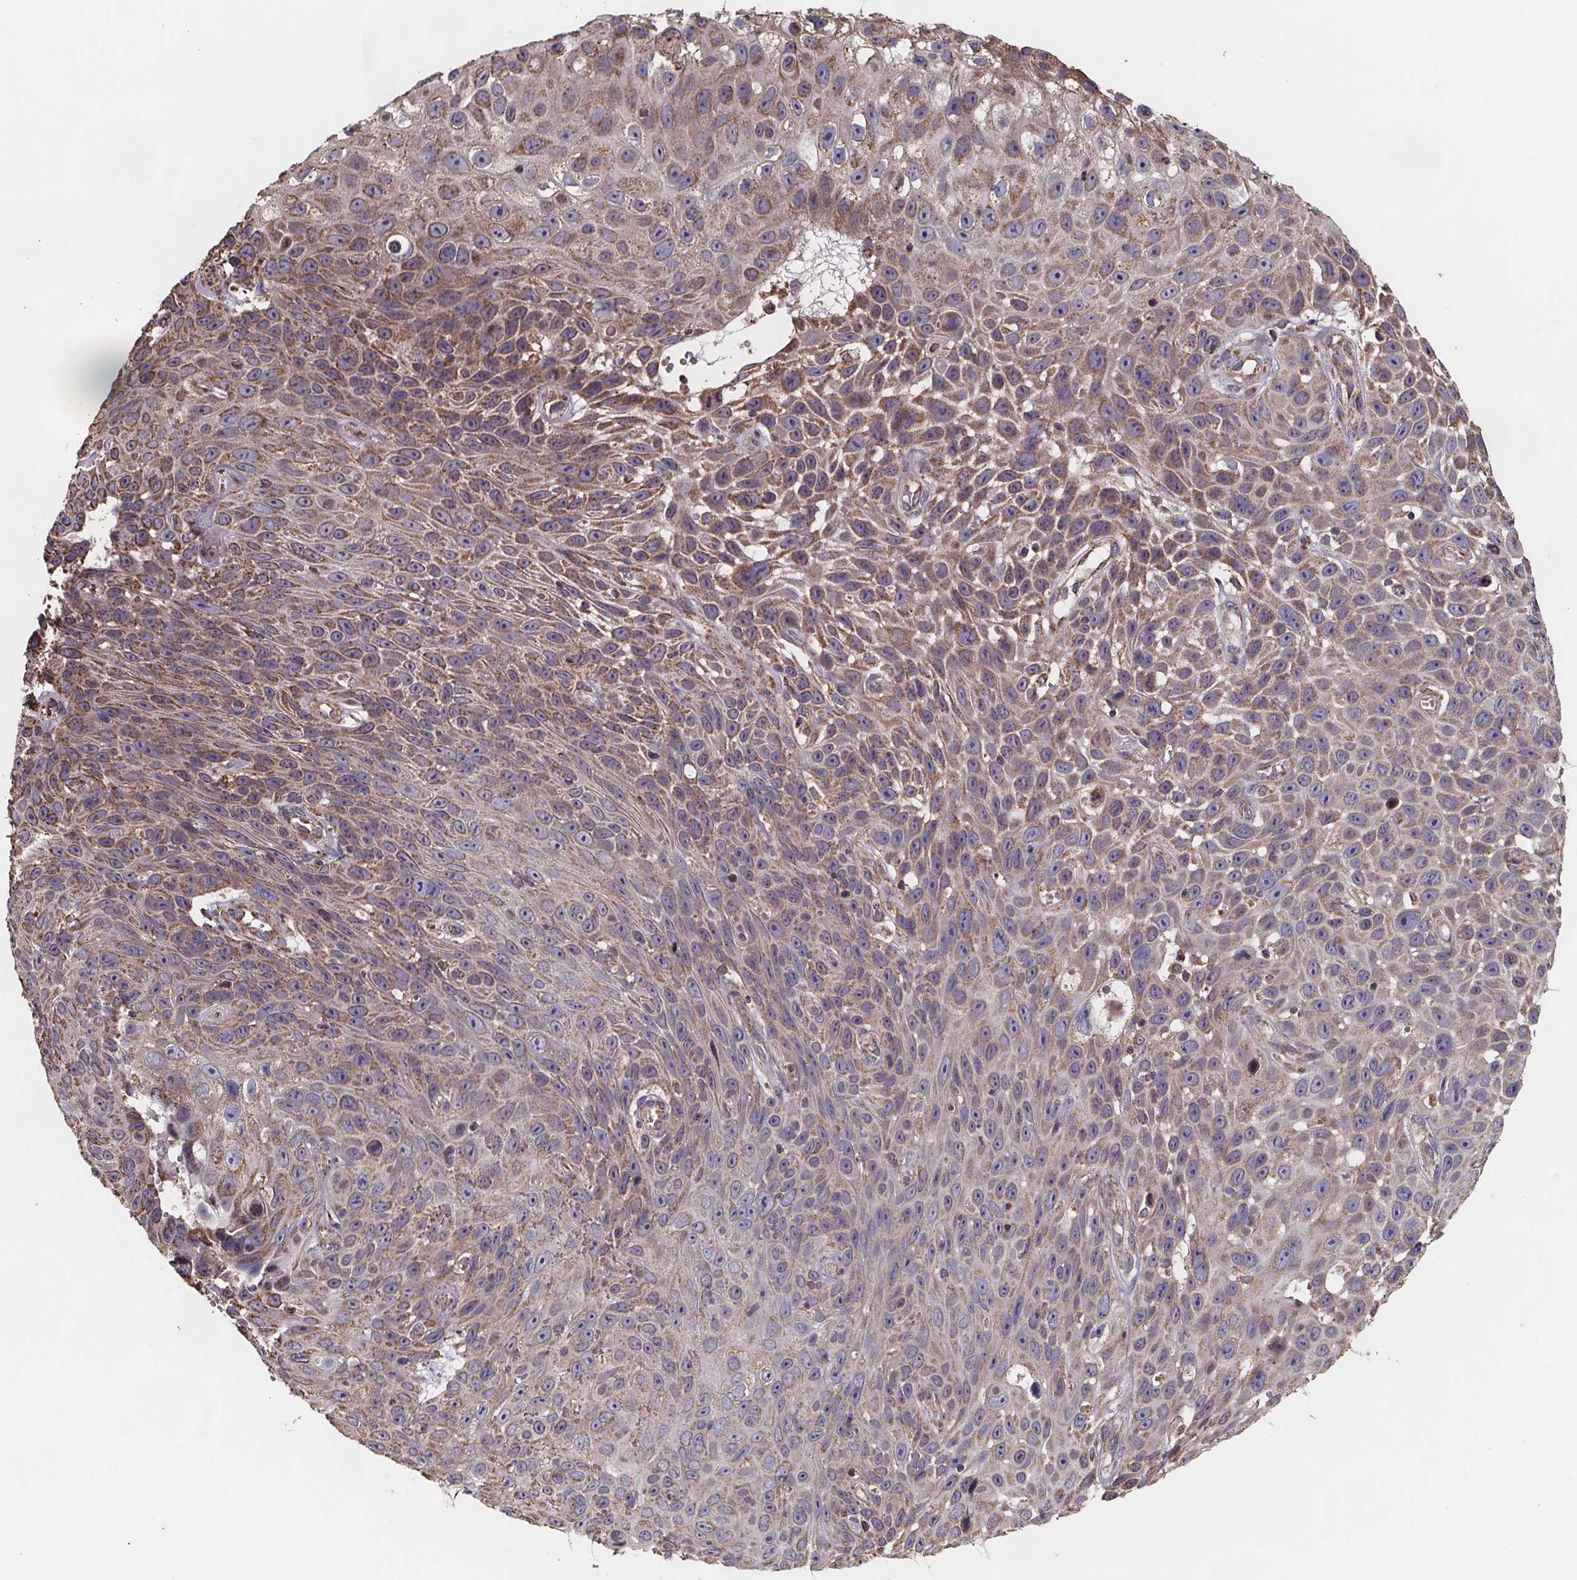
{"staining": {"intensity": "moderate", "quantity": ">75%", "location": "cytoplasmic/membranous"}, "tissue": "skin cancer", "cell_type": "Tumor cells", "image_type": "cancer", "snomed": [{"axis": "morphology", "description": "Squamous cell carcinoma, NOS"}, {"axis": "topography", "description": "Skin"}], "caption": "Protein expression analysis of human skin cancer (squamous cell carcinoma) reveals moderate cytoplasmic/membranous positivity in about >75% of tumor cells.", "gene": "SLC35D2", "patient": {"sex": "male", "age": 82}}